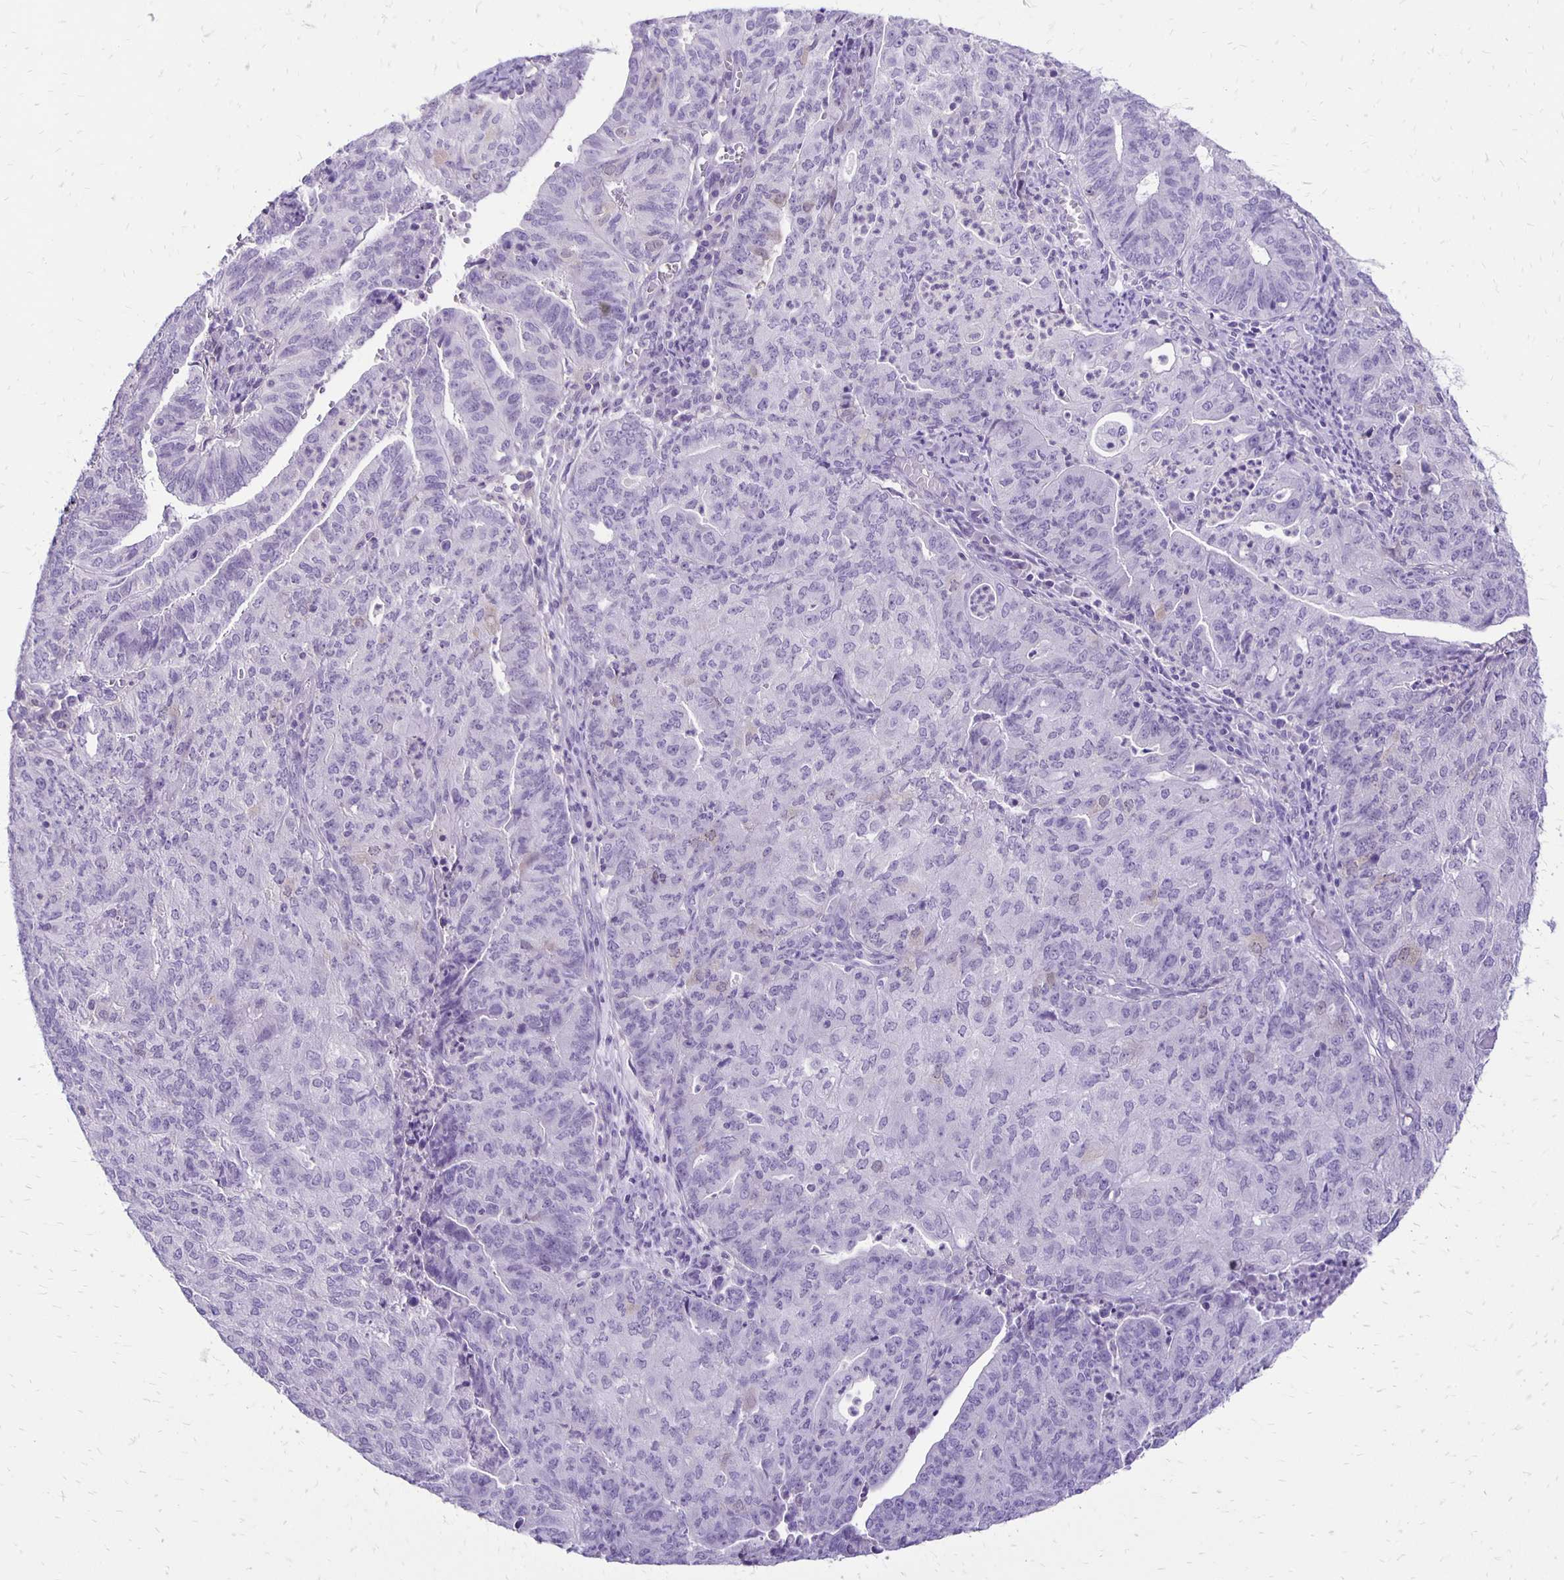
{"staining": {"intensity": "negative", "quantity": "none", "location": "none"}, "tissue": "endometrial cancer", "cell_type": "Tumor cells", "image_type": "cancer", "snomed": [{"axis": "morphology", "description": "Adenocarcinoma, NOS"}, {"axis": "topography", "description": "Endometrium"}], "caption": "DAB immunohistochemical staining of human adenocarcinoma (endometrial) shows no significant positivity in tumor cells. (Immunohistochemistry, brightfield microscopy, high magnification).", "gene": "ANKRD45", "patient": {"sex": "female", "age": 82}}